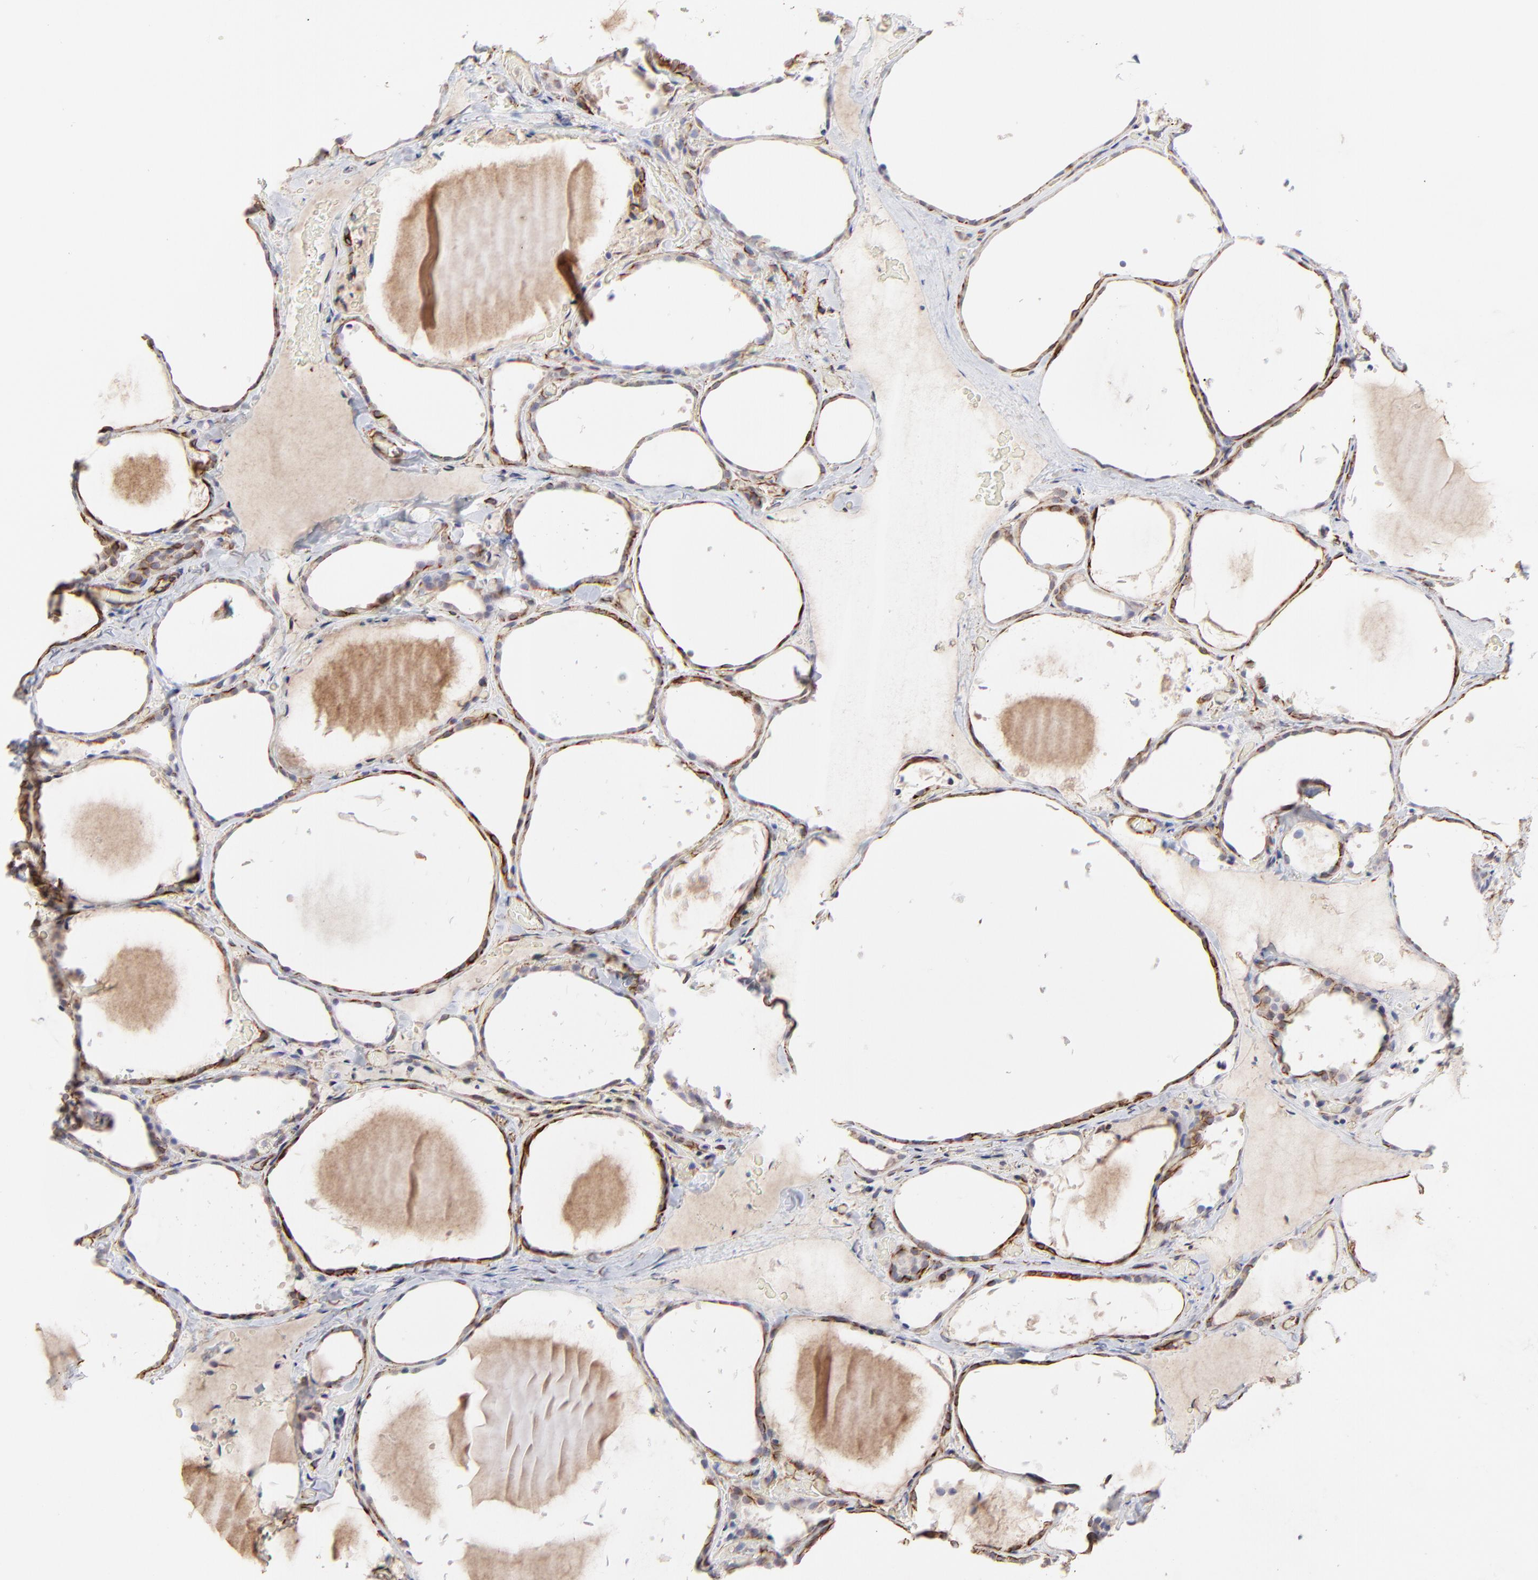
{"staining": {"intensity": "negative", "quantity": "none", "location": "none"}, "tissue": "thyroid gland", "cell_type": "Glandular cells", "image_type": "normal", "snomed": [{"axis": "morphology", "description": "Normal tissue, NOS"}, {"axis": "topography", "description": "Thyroid gland"}], "caption": "The image reveals no significant expression in glandular cells of thyroid gland.", "gene": "COX8C", "patient": {"sex": "female", "age": 22}}